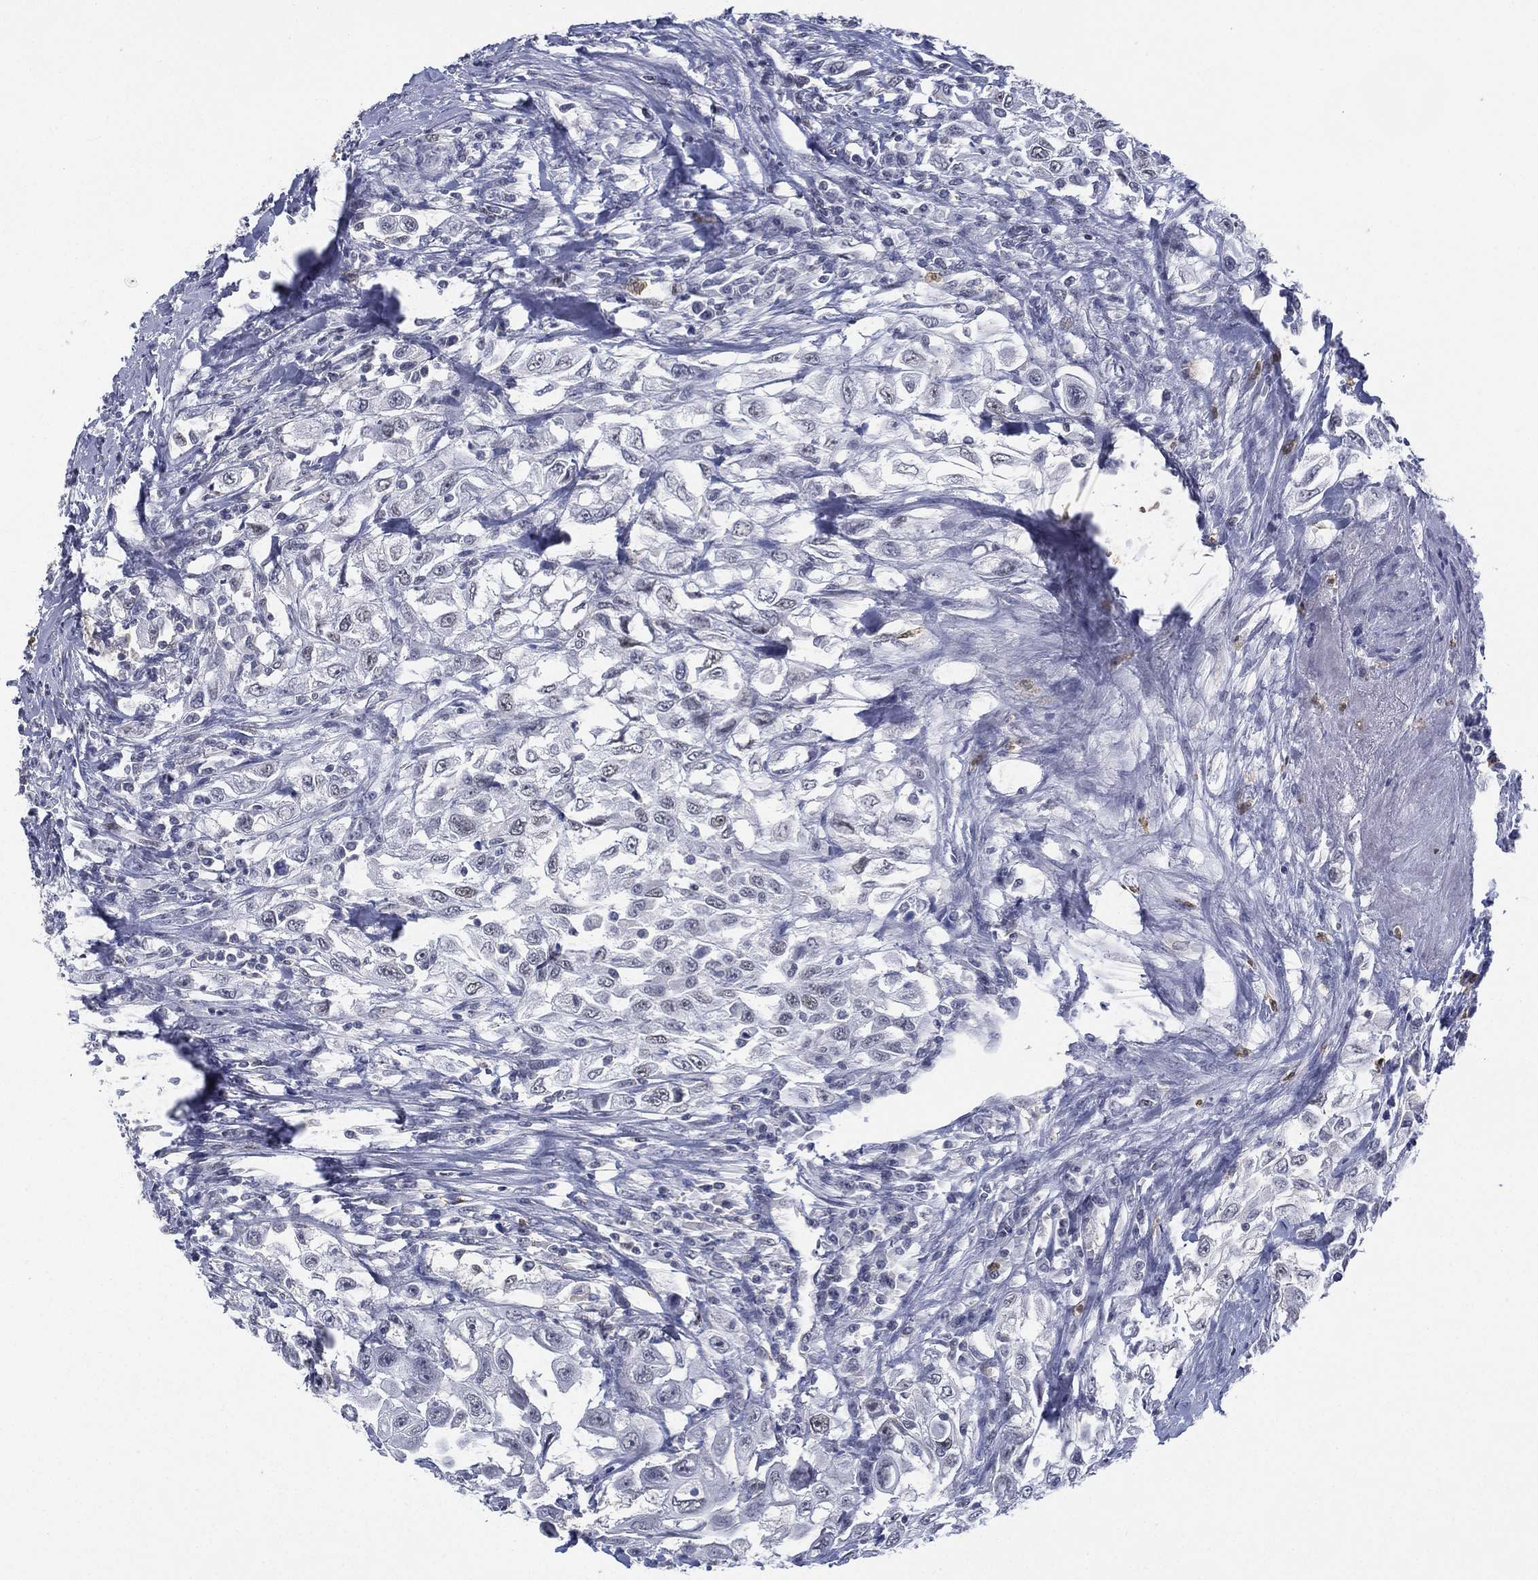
{"staining": {"intensity": "negative", "quantity": "none", "location": "none"}, "tissue": "urothelial cancer", "cell_type": "Tumor cells", "image_type": "cancer", "snomed": [{"axis": "morphology", "description": "Urothelial carcinoma, High grade"}, {"axis": "topography", "description": "Urinary bladder"}], "caption": "Immunohistochemical staining of human urothelial cancer shows no significant positivity in tumor cells.", "gene": "ZNF711", "patient": {"sex": "female", "age": 56}}